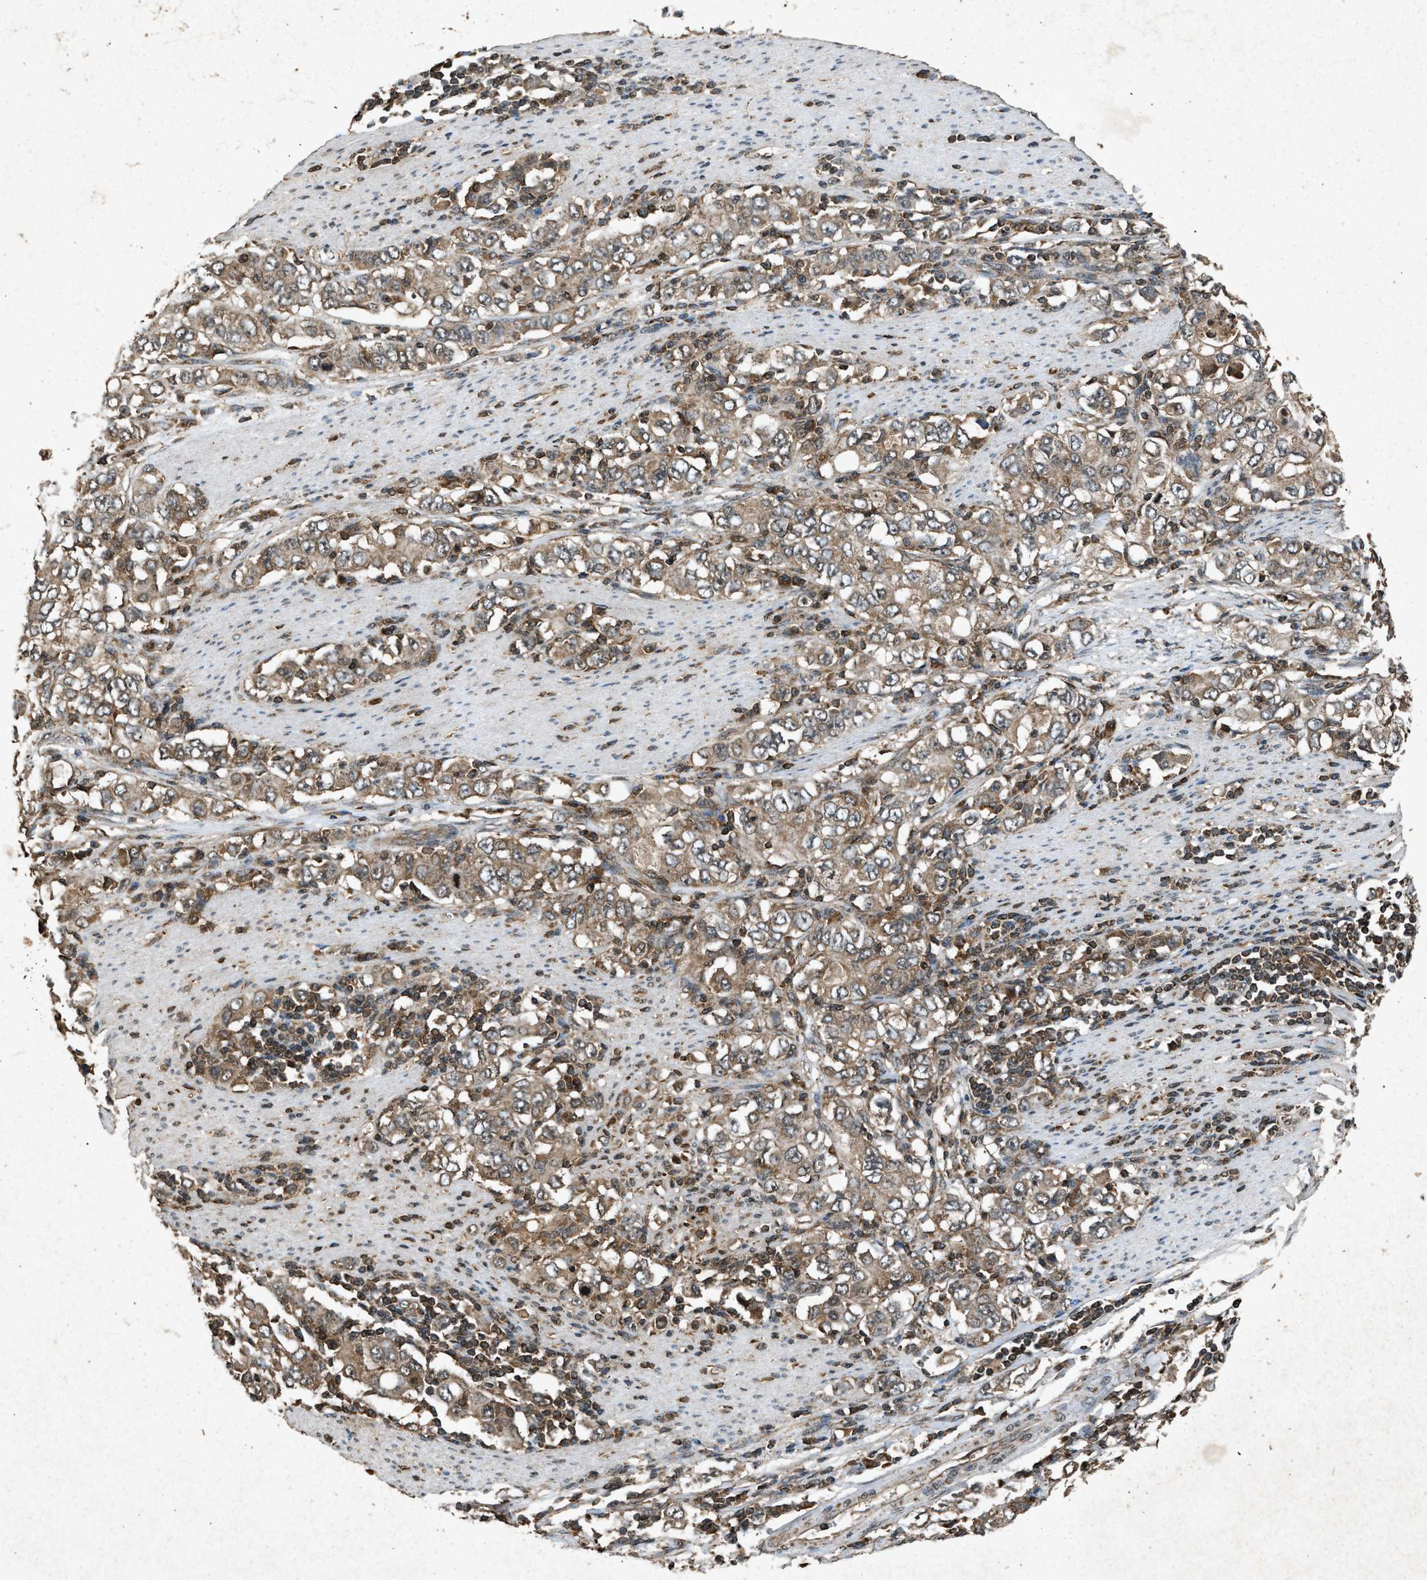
{"staining": {"intensity": "weak", "quantity": ">75%", "location": "cytoplasmic/membranous"}, "tissue": "stomach cancer", "cell_type": "Tumor cells", "image_type": "cancer", "snomed": [{"axis": "morphology", "description": "Adenocarcinoma, NOS"}, {"axis": "topography", "description": "Stomach, lower"}], "caption": "Stomach cancer was stained to show a protein in brown. There is low levels of weak cytoplasmic/membranous positivity in about >75% of tumor cells. The protein of interest is stained brown, and the nuclei are stained in blue (DAB (3,3'-diaminobenzidine) IHC with brightfield microscopy, high magnification).", "gene": "OAS1", "patient": {"sex": "female", "age": 72}}